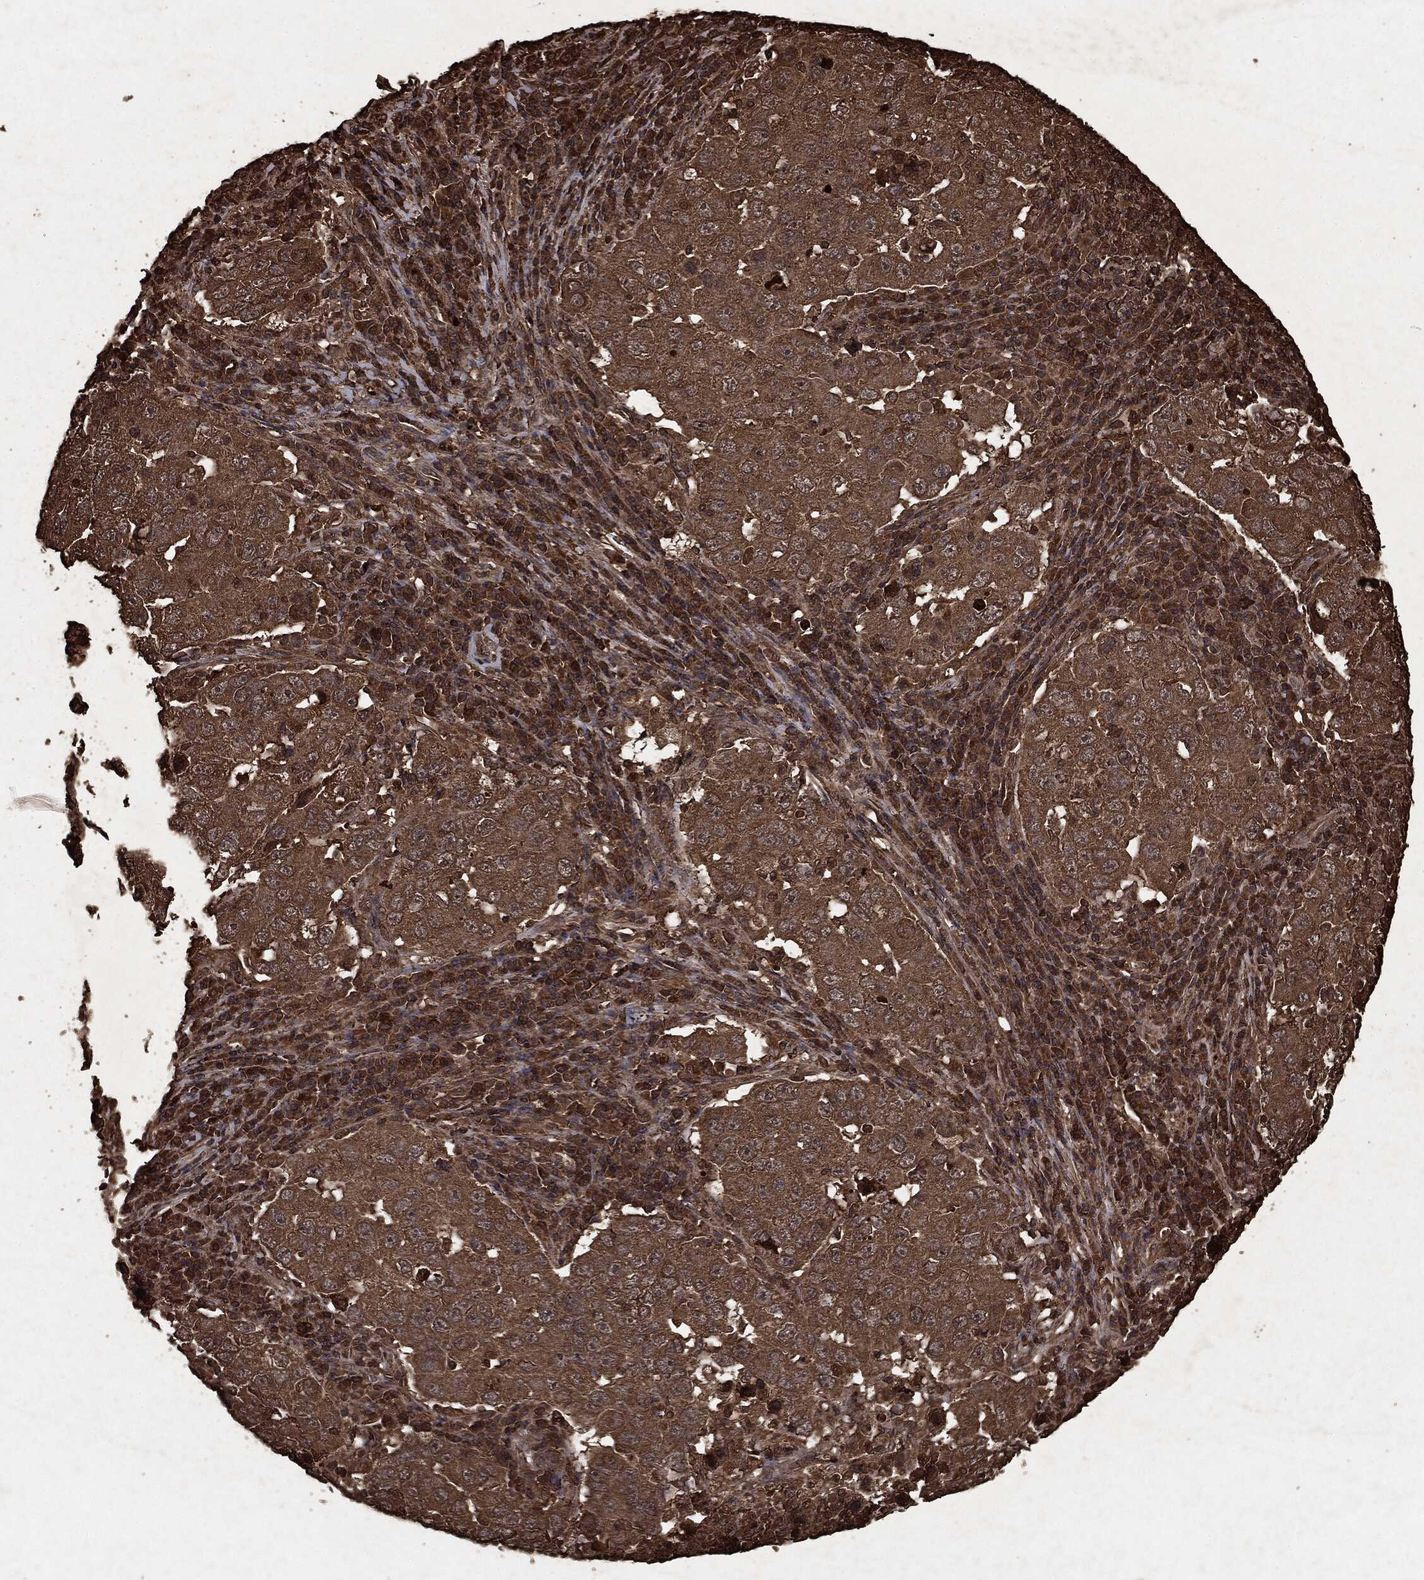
{"staining": {"intensity": "moderate", "quantity": ">75%", "location": "cytoplasmic/membranous"}, "tissue": "lung cancer", "cell_type": "Tumor cells", "image_type": "cancer", "snomed": [{"axis": "morphology", "description": "Adenocarcinoma, NOS"}, {"axis": "topography", "description": "Lung"}], "caption": "Tumor cells demonstrate moderate cytoplasmic/membranous positivity in approximately >75% of cells in lung adenocarcinoma.", "gene": "ARAF", "patient": {"sex": "male", "age": 73}}